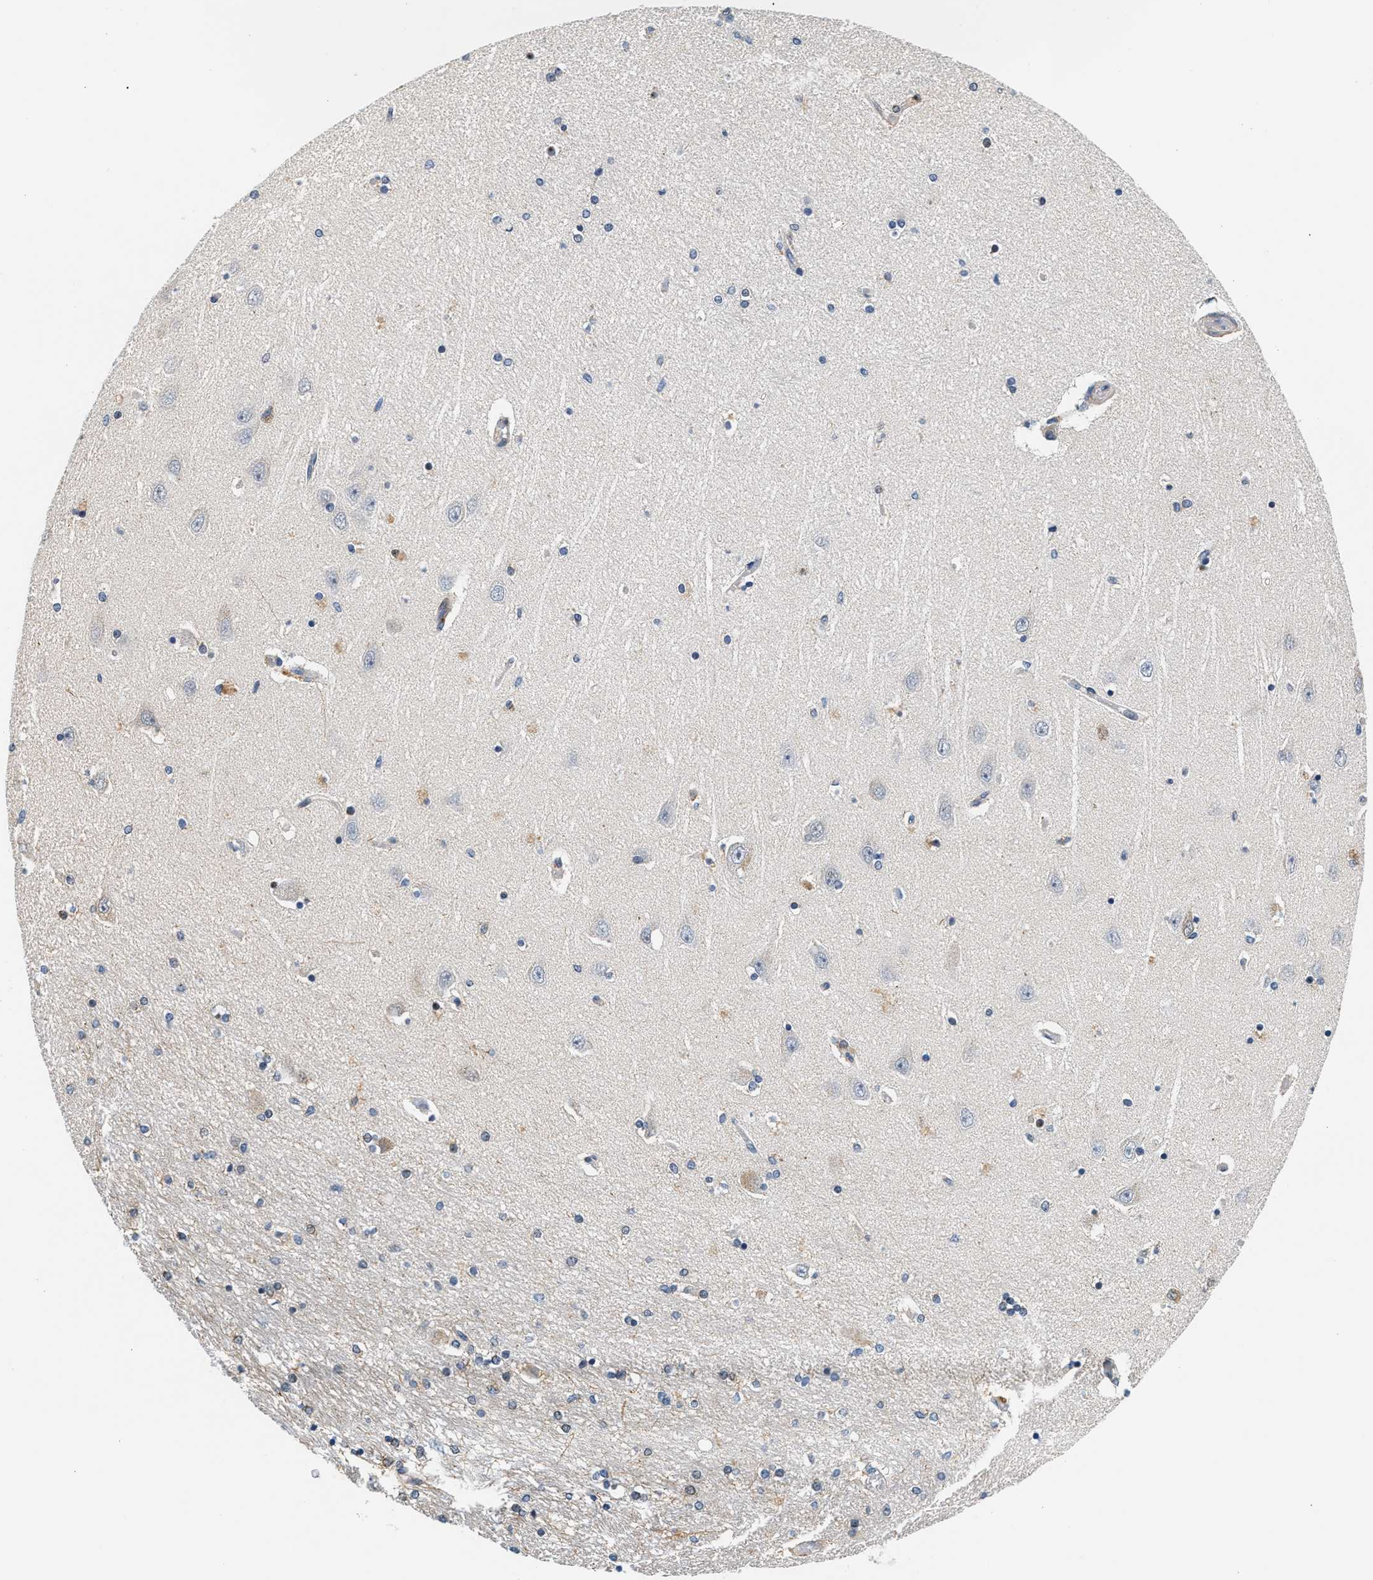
{"staining": {"intensity": "weak", "quantity": "<25%", "location": "cytoplasmic/membranous"}, "tissue": "hippocampus", "cell_type": "Glial cells", "image_type": "normal", "snomed": [{"axis": "morphology", "description": "Normal tissue, NOS"}, {"axis": "topography", "description": "Hippocampus"}], "caption": "Glial cells show no significant staining in benign hippocampus. (Stains: DAB (3,3'-diaminobenzidine) IHC with hematoxylin counter stain, Microscopy: brightfield microscopy at high magnification).", "gene": "KCNMB2", "patient": {"sex": "female", "age": 54}}